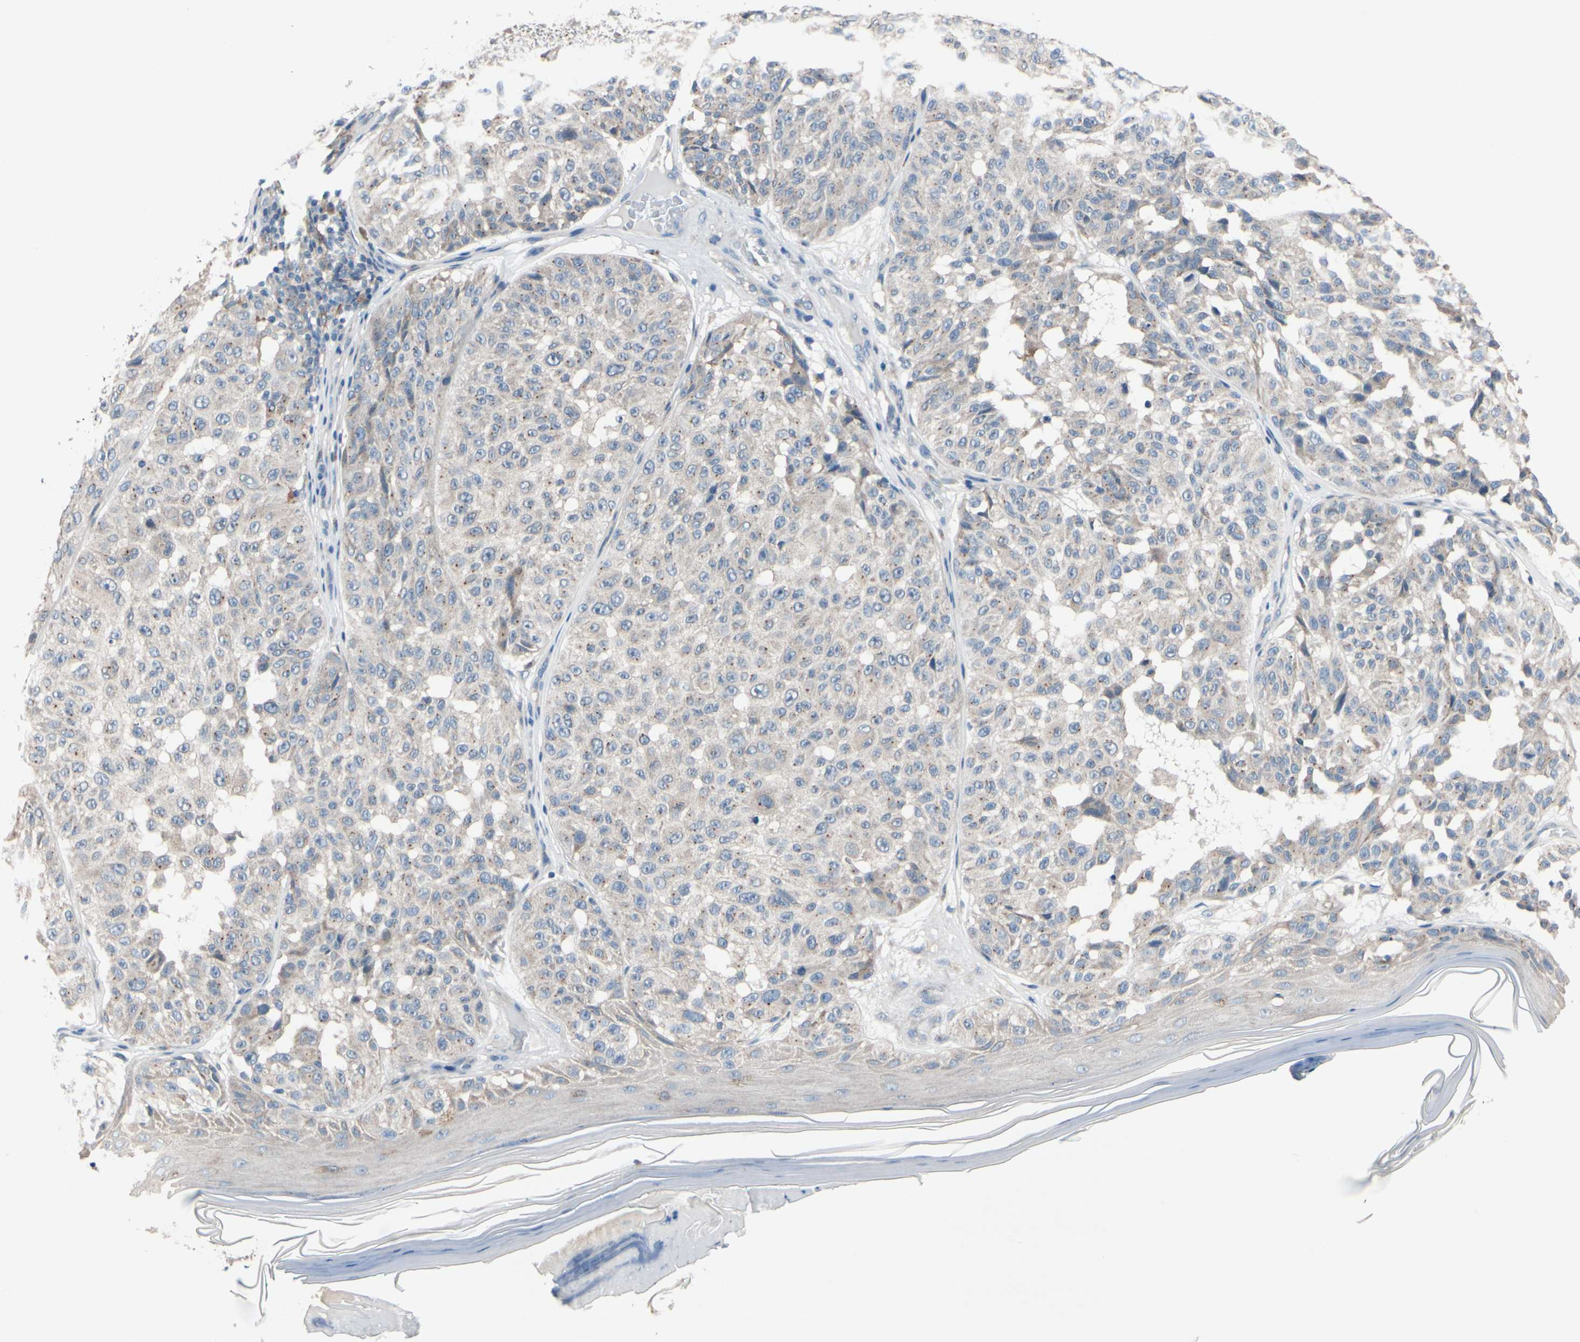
{"staining": {"intensity": "negative", "quantity": "none", "location": "none"}, "tissue": "melanoma", "cell_type": "Tumor cells", "image_type": "cancer", "snomed": [{"axis": "morphology", "description": "Malignant melanoma, NOS"}, {"axis": "topography", "description": "Skin"}], "caption": "Tumor cells are negative for brown protein staining in malignant melanoma.", "gene": "PRKAR2B", "patient": {"sex": "female", "age": 46}}